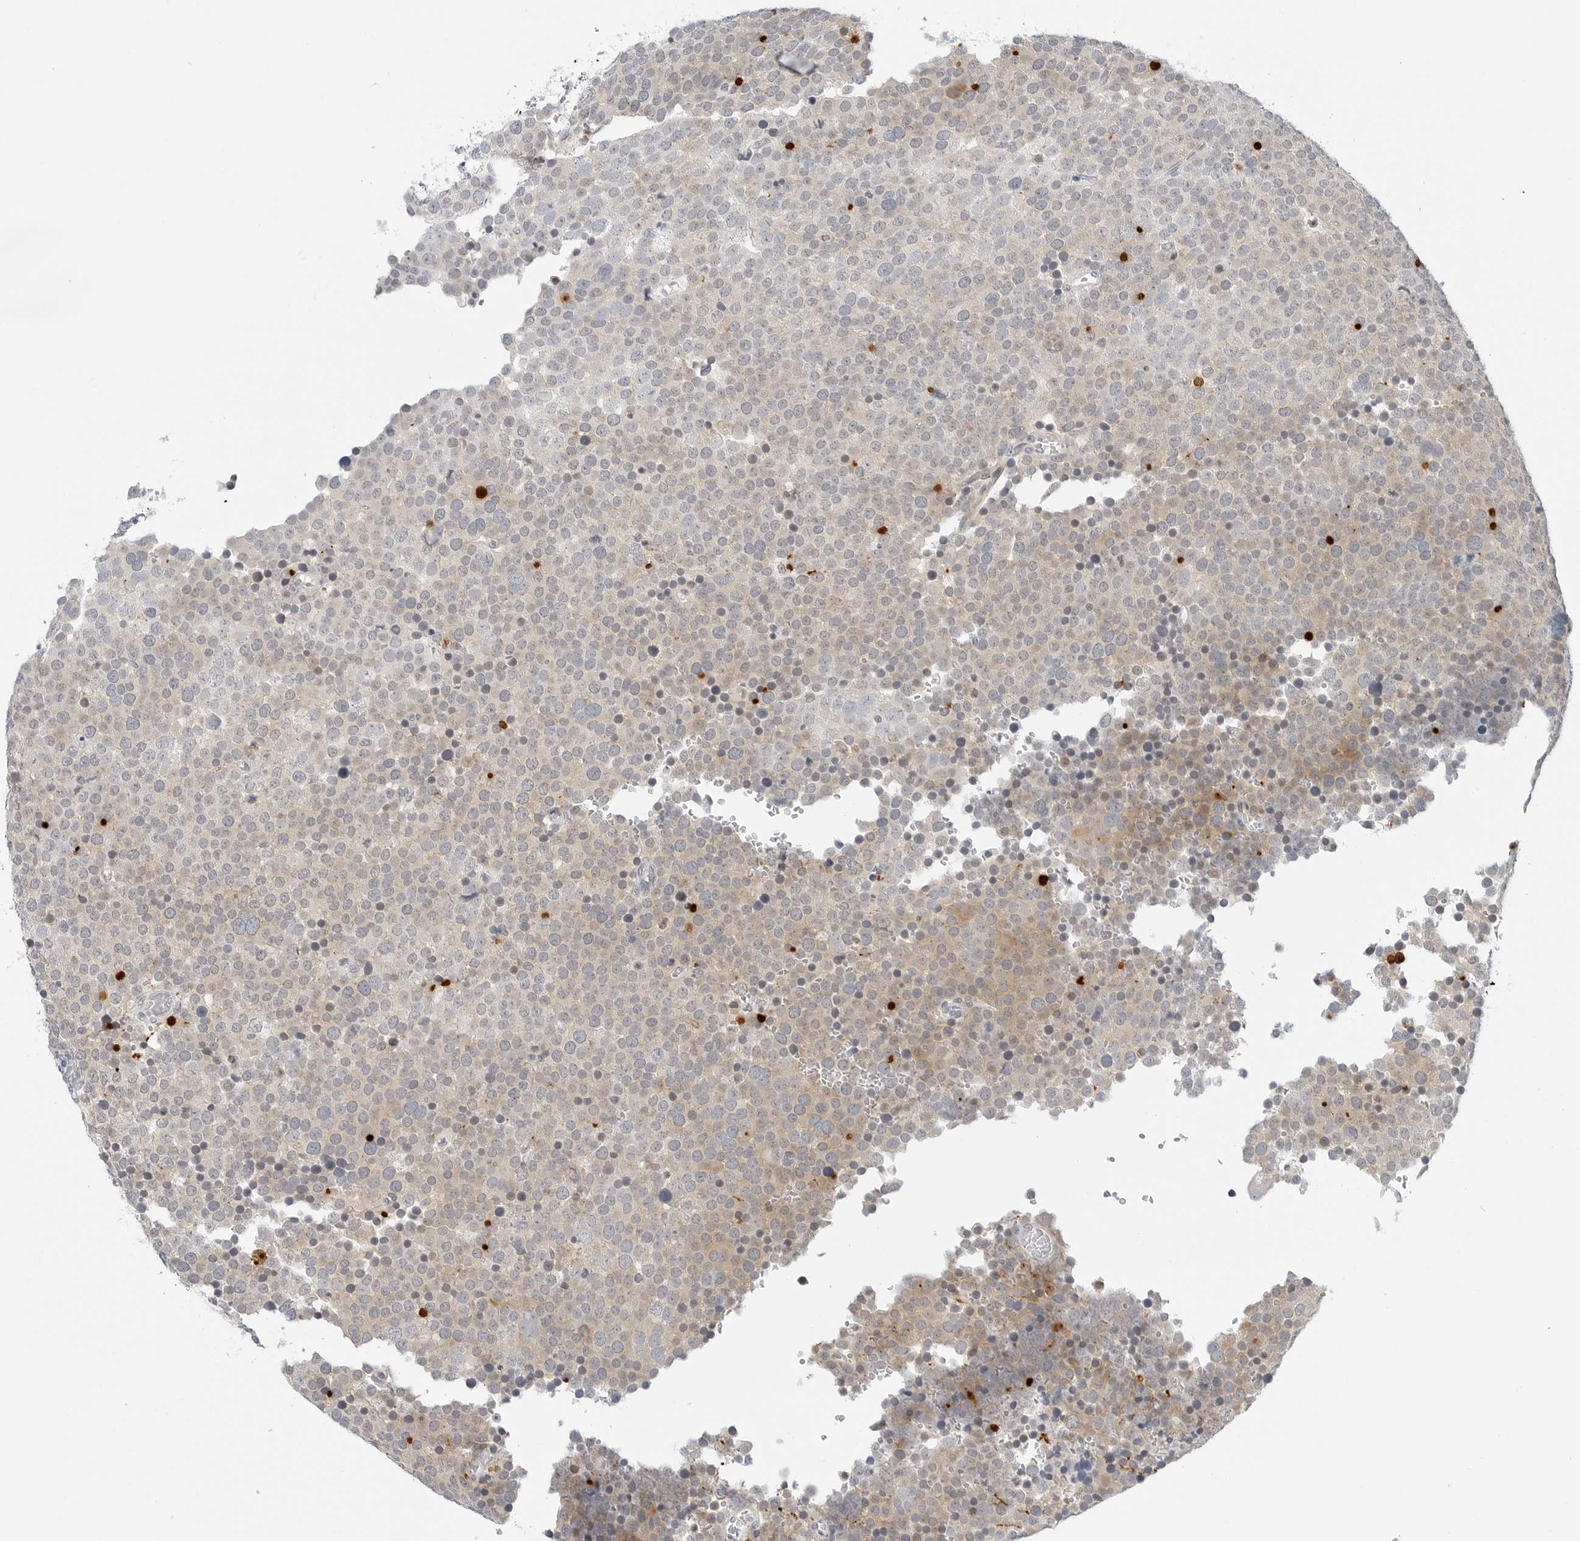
{"staining": {"intensity": "moderate", "quantity": "<25%", "location": "cytoplasmic/membranous"}, "tissue": "testis cancer", "cell_type": "Tumor cells", "image_type": "cancer", "snomed": [{"axis": "morphology", "description": "Seminoma, NOS"}, {"axis": "topography", "description": "Testis"}], "caption": "Immunohistochemistry (IHC) (DAB) staining of testis seminoma reveals moderate cytoplasmic/membranous protein positivity in approximately <25% of tumor cells. (Brightfield microscopy of DAB IHC at high magnification).", "gene": "MAP2K5", "patient": {"sex": "male", "age": 71}}